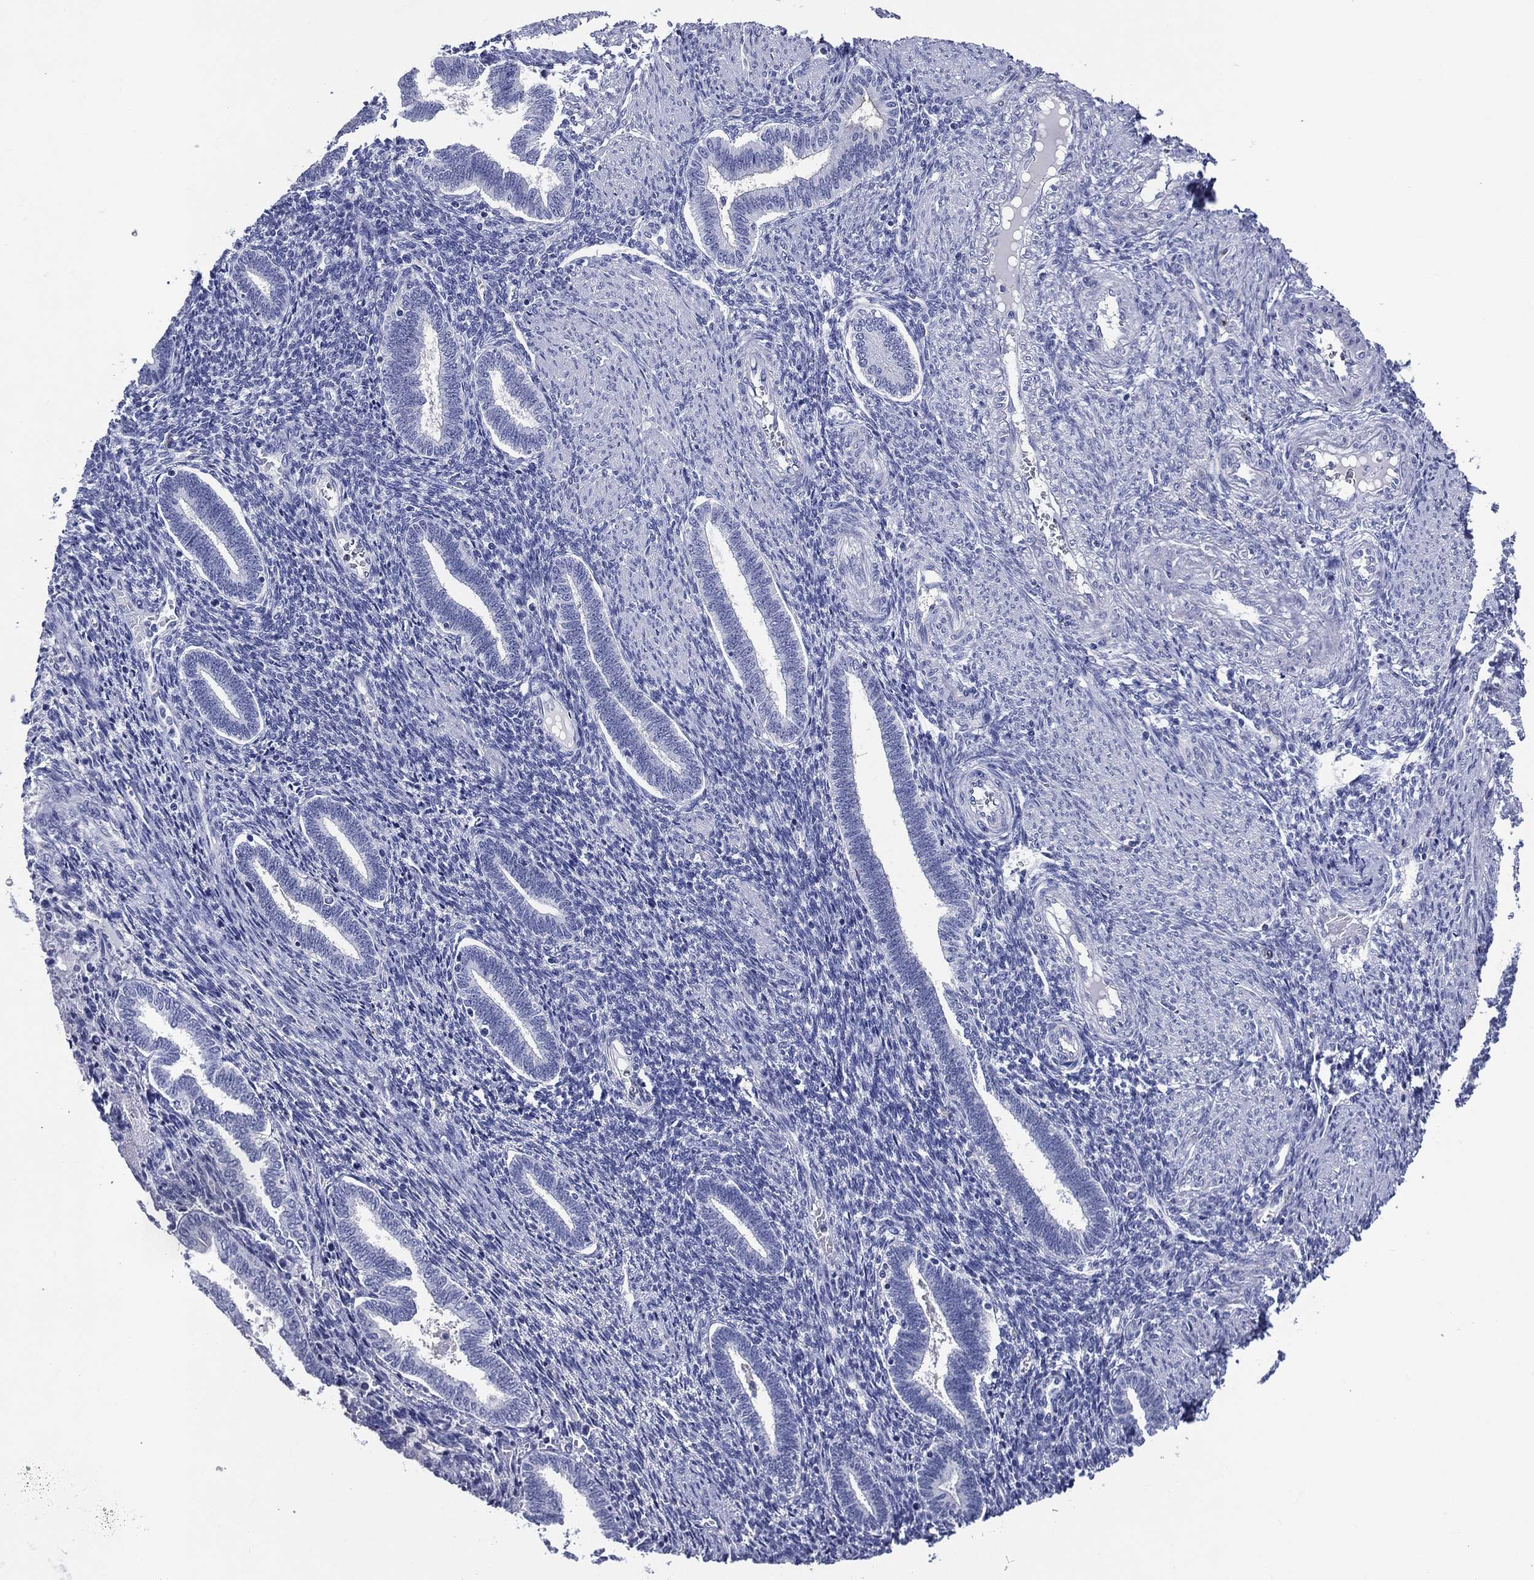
{"staining": {"intensity": "negative", "quantity": "none", "location": "none"}, "tissue": "endometrium", "cell_type": "Cells in endometrial stroma", "image_type": "normal", "snomed": [{"axis": "morphology", "description": "Normal tissue, NOS"}, {"axis": "topography", "description": "Endometrium"}], "caption": "Immunohistochemistry of normal human endometrium shows no expression in cells in endometrial stroma.", "gene": "ACE2", "patient": {"sex": "female", "age": 42}}